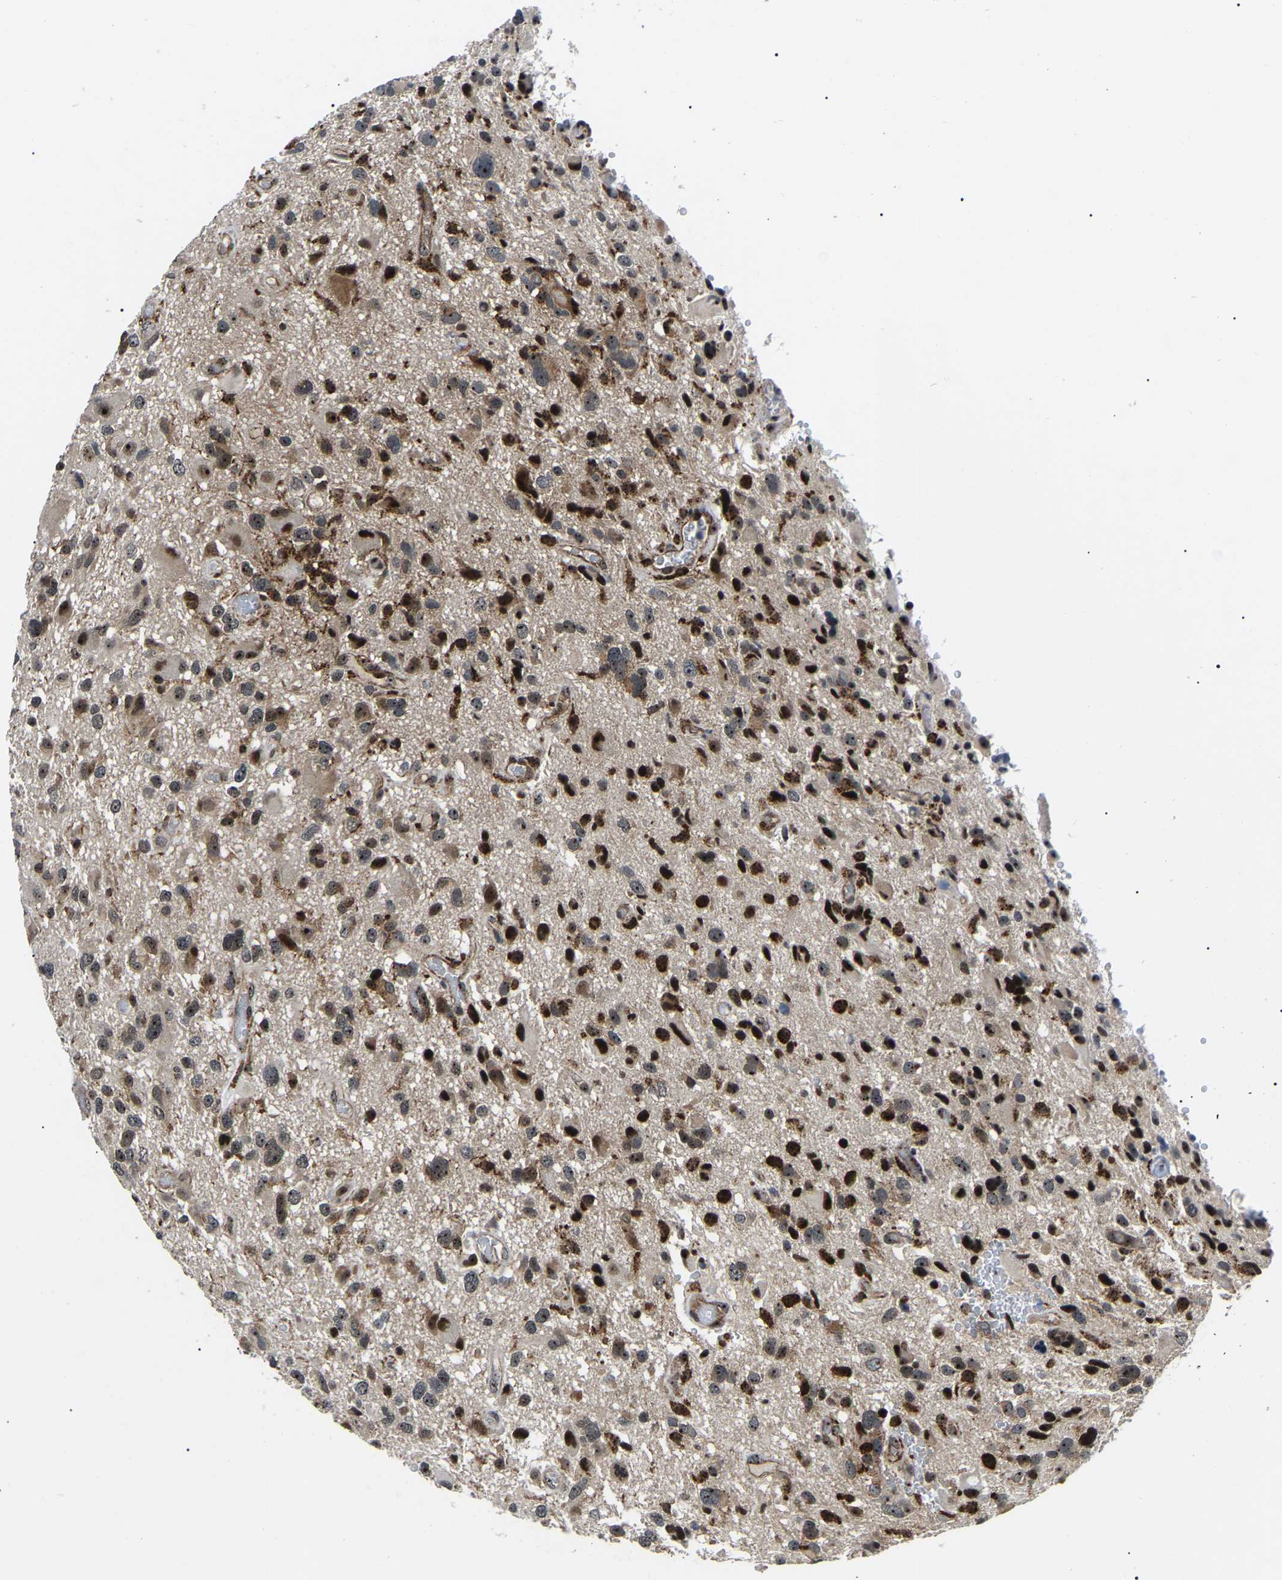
{"staining": {"intensity": "strong", "quantity": ">75%", "location": "nuclear"}, "tissue": "glioma", "cell_type": "Tumor cells", "image_type": "cancer", "snomed": [{"axis": "morphology", "description": "Glioma, malignant, High grade"}, {"axis": "topography", "description": "Brain"}], "caption": "Immunohistochemical staining of human glioma demonstrates high levels of strong nuclear protein positivity in about >75% of tumor cells.", "gene": "RRP1B", "patient": {"sex": "male", "age": 33}}